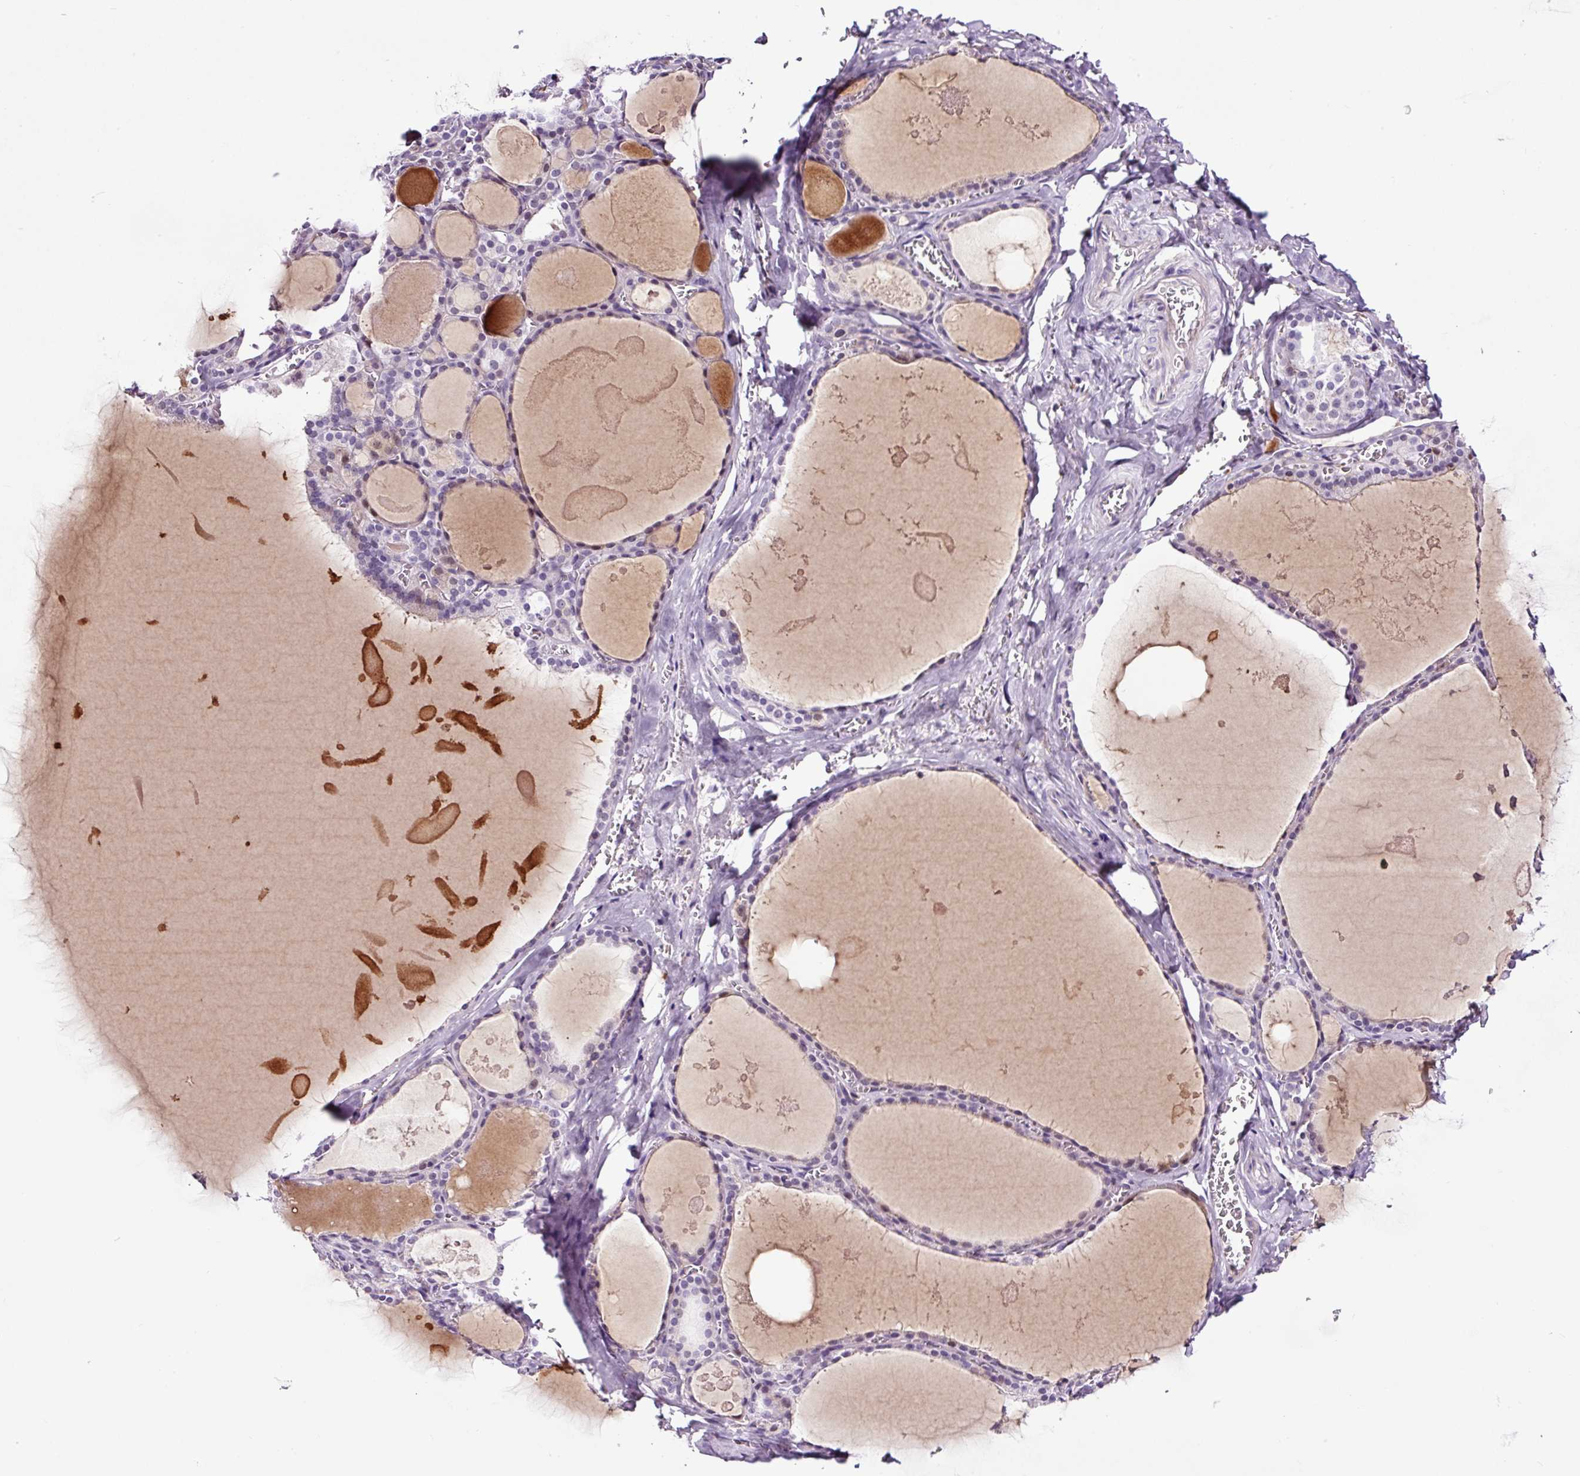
{"staining": {"intensity": "negative", "quantity": "none", "location": "none"}, "tissue": "thyroid gland", "cell_type": "Glandular cells", "image_type": "normal", "snomed": [{"axis": "morphology", "description": "Normal tissue, NOS"}, {"axis": "topography", "description": "Thyroid gland"}], "caption": "Immunohistochemistry (IHC) image of normal thyroid gland: thyroid gland stained with DAB exhibits no significant protein positivity in glandular cells.", "gene": "TAFA3", "patient": {"sex": "male", "age": 56}}